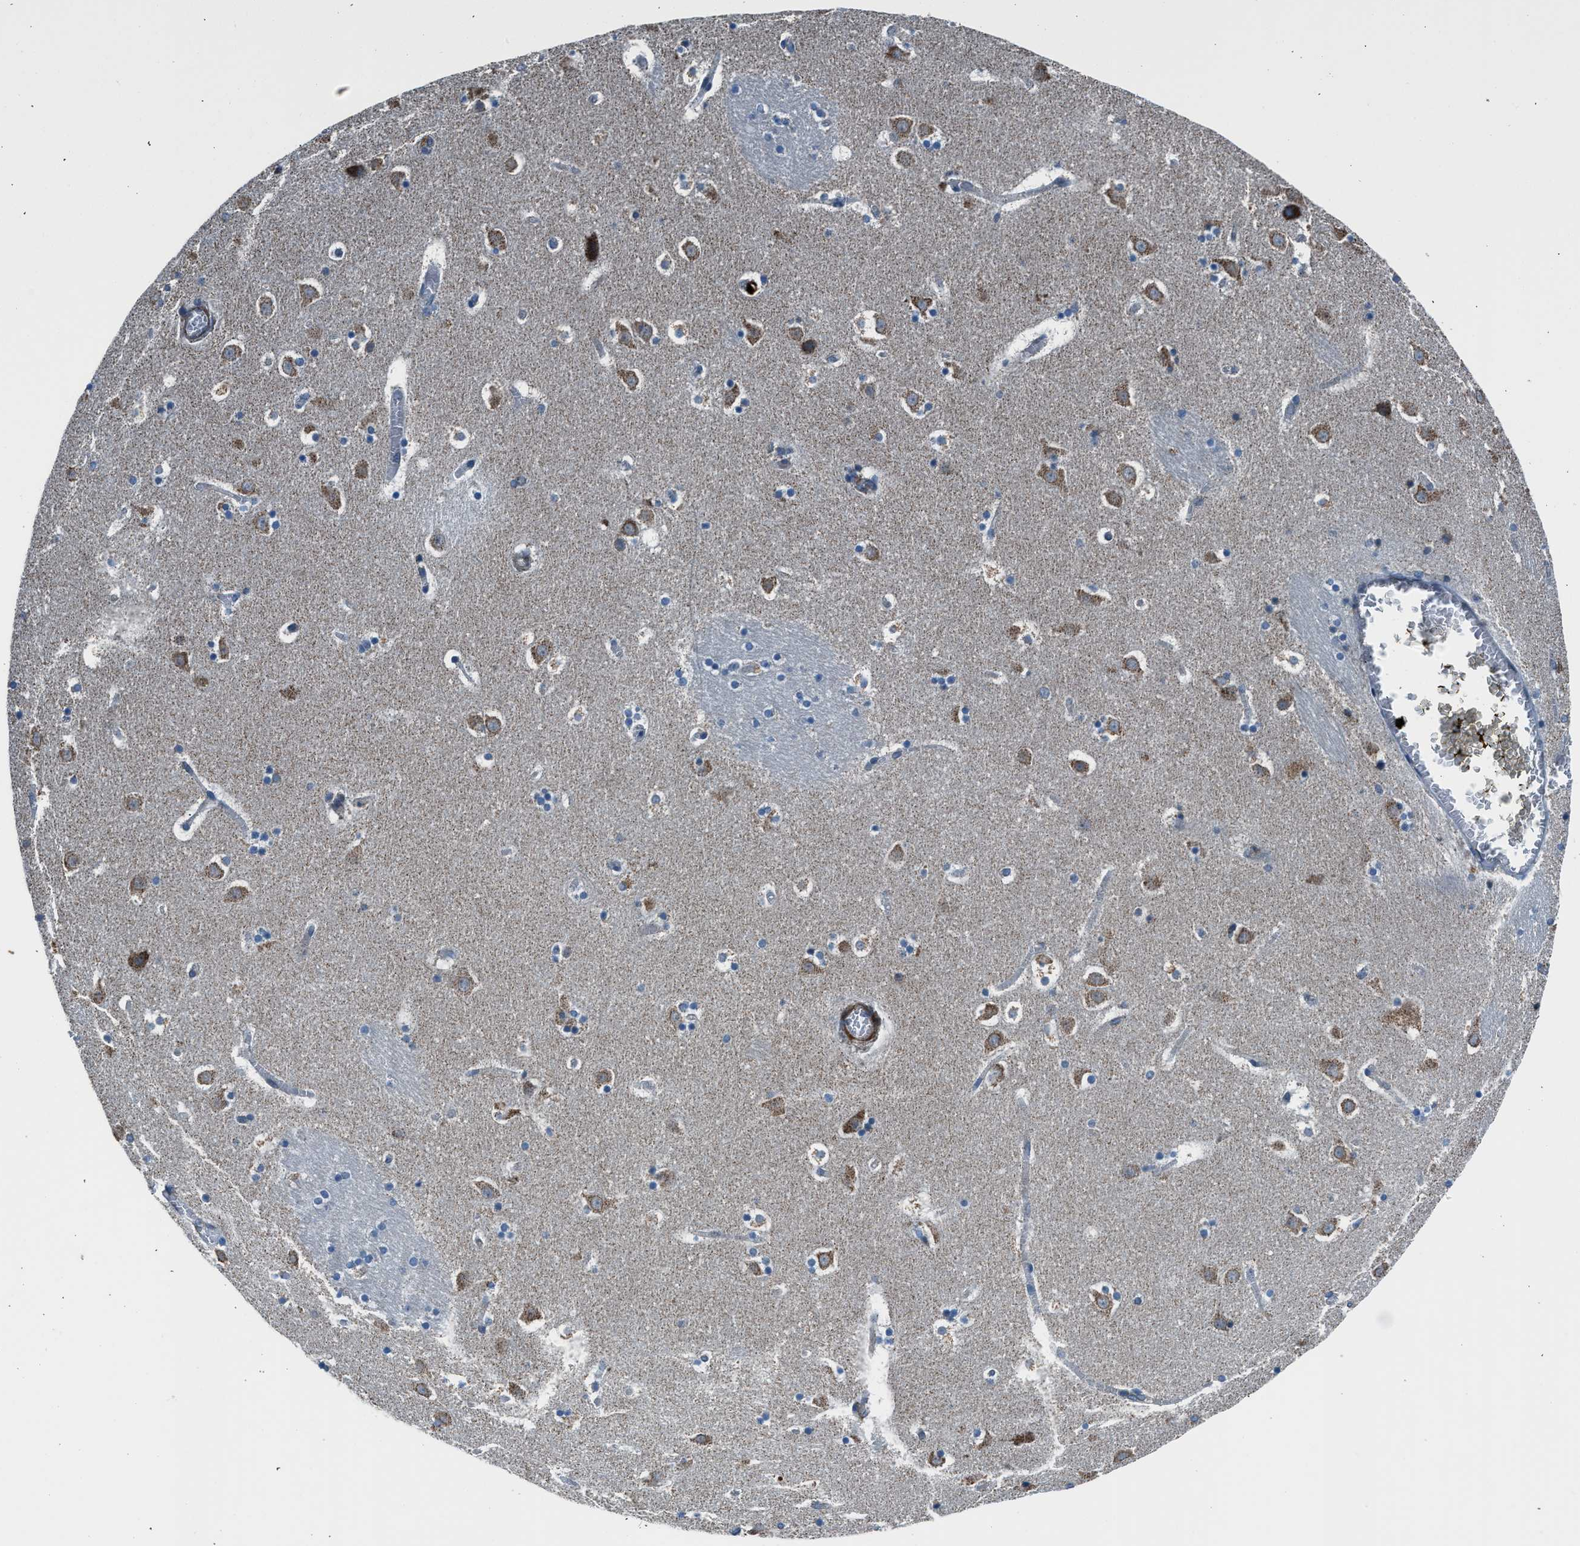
{"staining": {"intensity": "moderate", "quantity": "<25%", "location": "cytoplasmic/membranous"}, "tissue": "caudate", "cell_type": "Glial cells", "image_type": "normal", "snomed": [{"axis": "morphology", "description": "Normal tissue, NOS"}, {"axis": "topography", "description": "Lateral ventricle wall"}], "caption": "DAB immunohistochemical staining of normal human caudate shows moderate cytoplasmic/membranous protein staining in about <25% of glial cells. (DAB (3,3'-diaminobenzidine) IHC with brightfield microscopy, high magnification).", "gene": "LMBR1", "patient": {"sex": "male", "age": 45}}